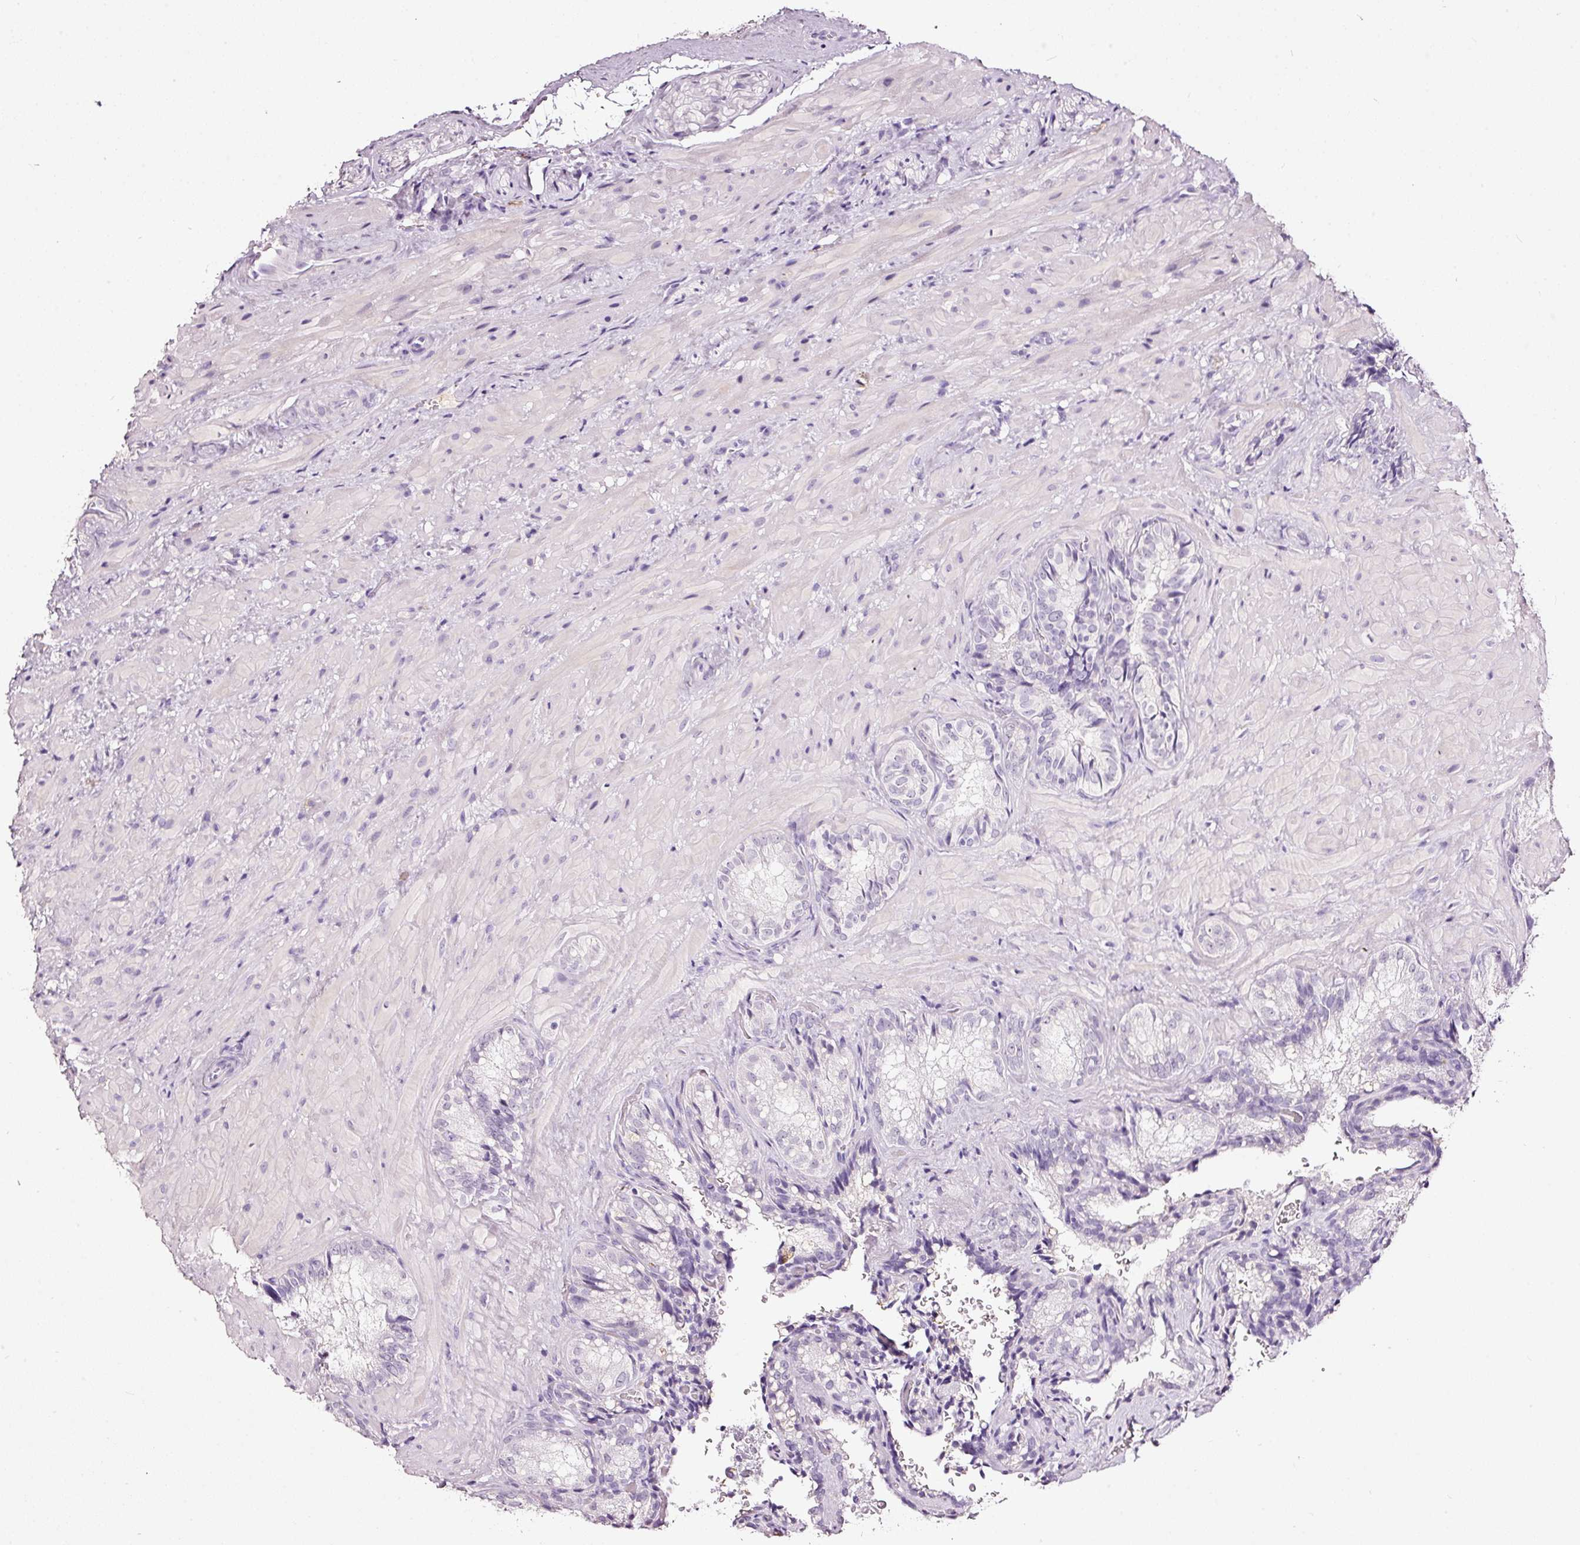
{"staining": {"intensity": "negative", "quantity": "none", "location": "none"}, "tissue": "seminal vesicle", "cell_type": "Glandular cells", "image_type": "normal", "snomed": [{"axis": "morphology", "description": "Normal tissue, NOS"}, {"axis": "topography", "description": "Seminal veicle"}], "caption": "DAB (3,3'-diaminobenzidine) immunohistochemical staining of normal human seminal vesicle reveals no significant staining in glandular cells.", "gene": "LAMP3", "patient": {"sex": "male", "age": 47}}